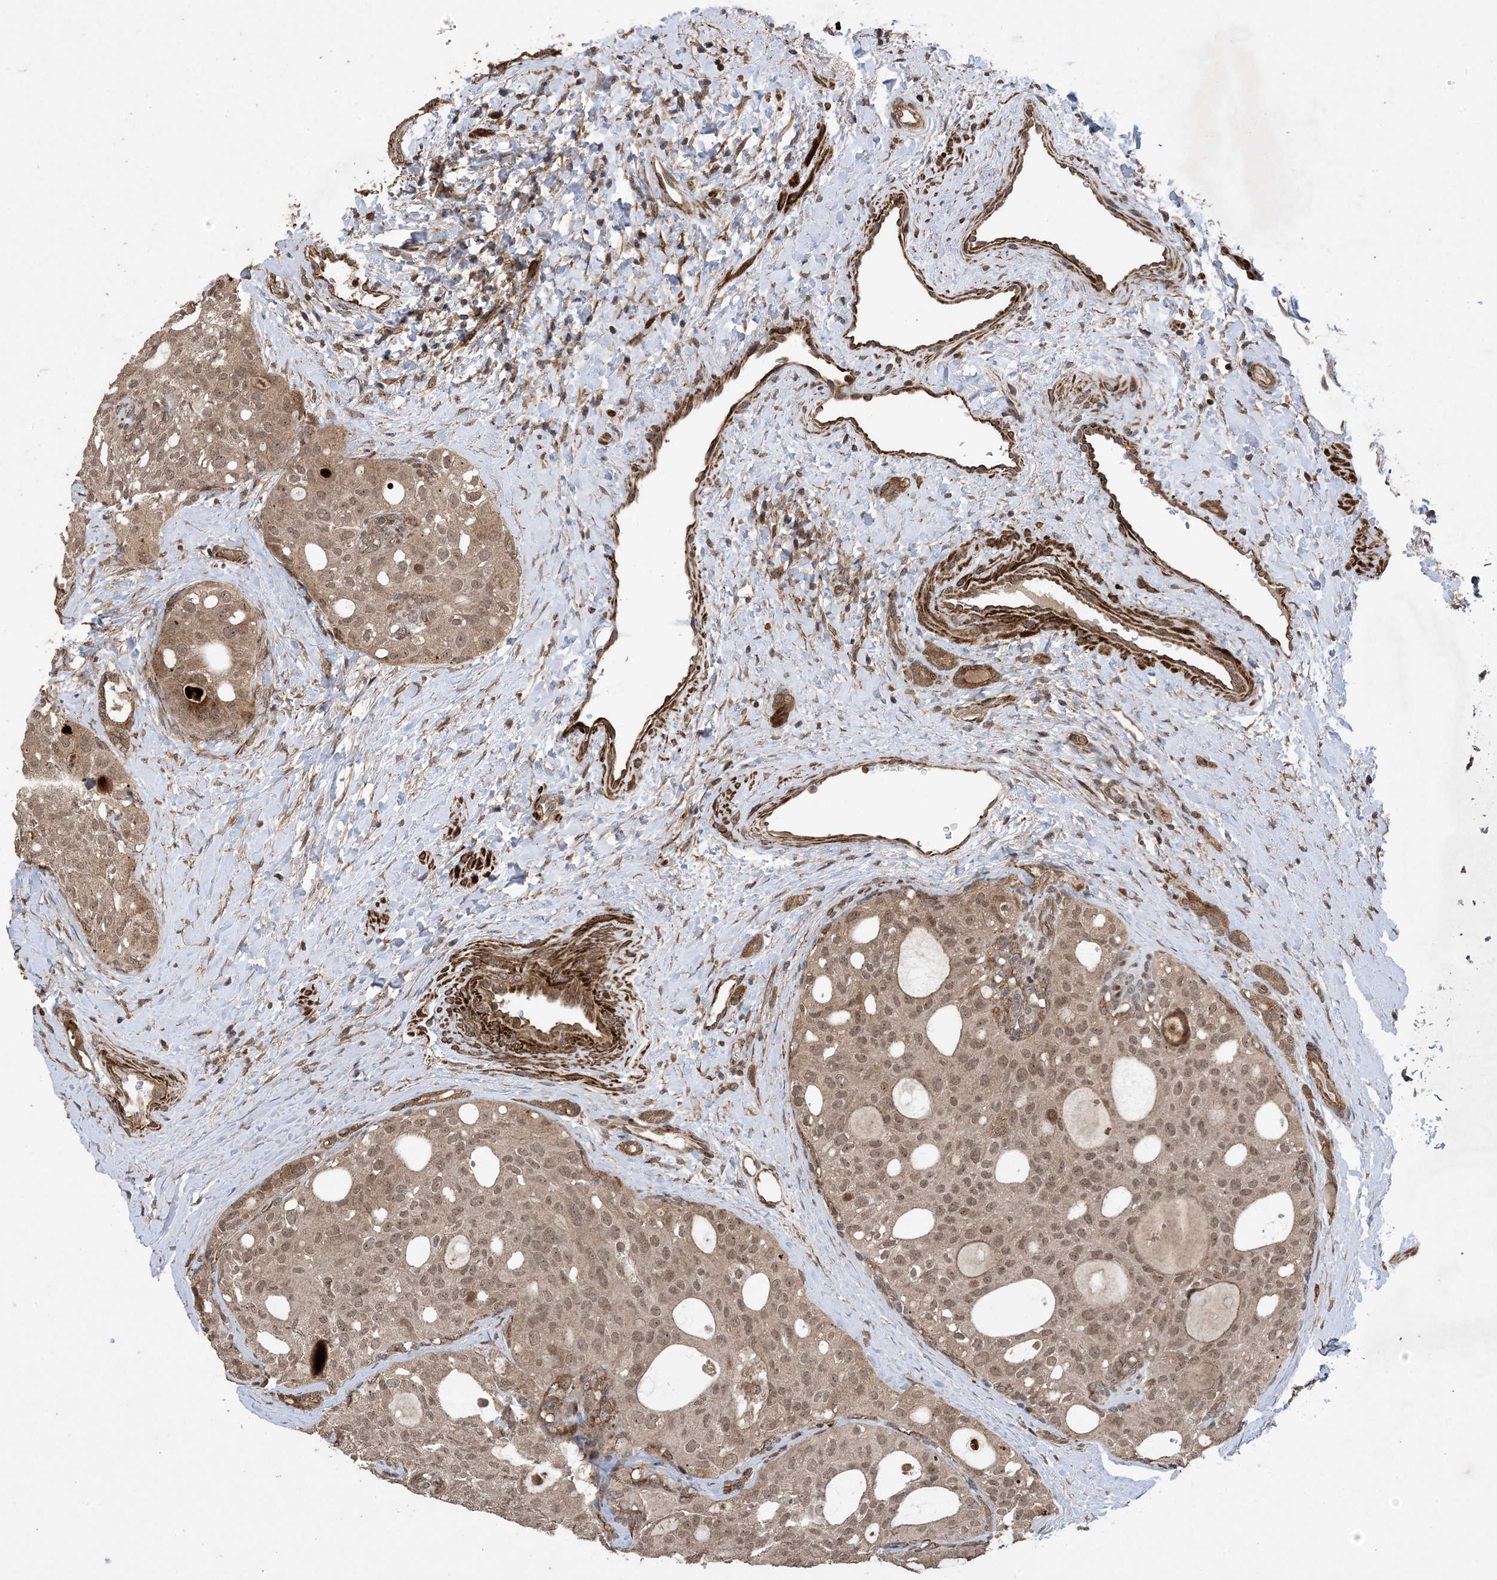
{"staining": {"intensity": "moderate", "quantity": ">75%", "location": "nuclear"}, "tissue": "thyroid cancer", "cell_type": "Tumor cells", "image_type": "cancer", "snomed": [{"axis": "morphology", "description": "Follicular adenoma carcinoma, NOS"}, {"axis": "topography", "description": "Thyroid gland"}], "caption": "Thyroid cancer (follicular adenoma carcinoma) stained for a protein demonstrates moderate nuclear positivity in tumor cells.", "gene": "ZNF511", "patient": {"sex": "male", "age": 75}}